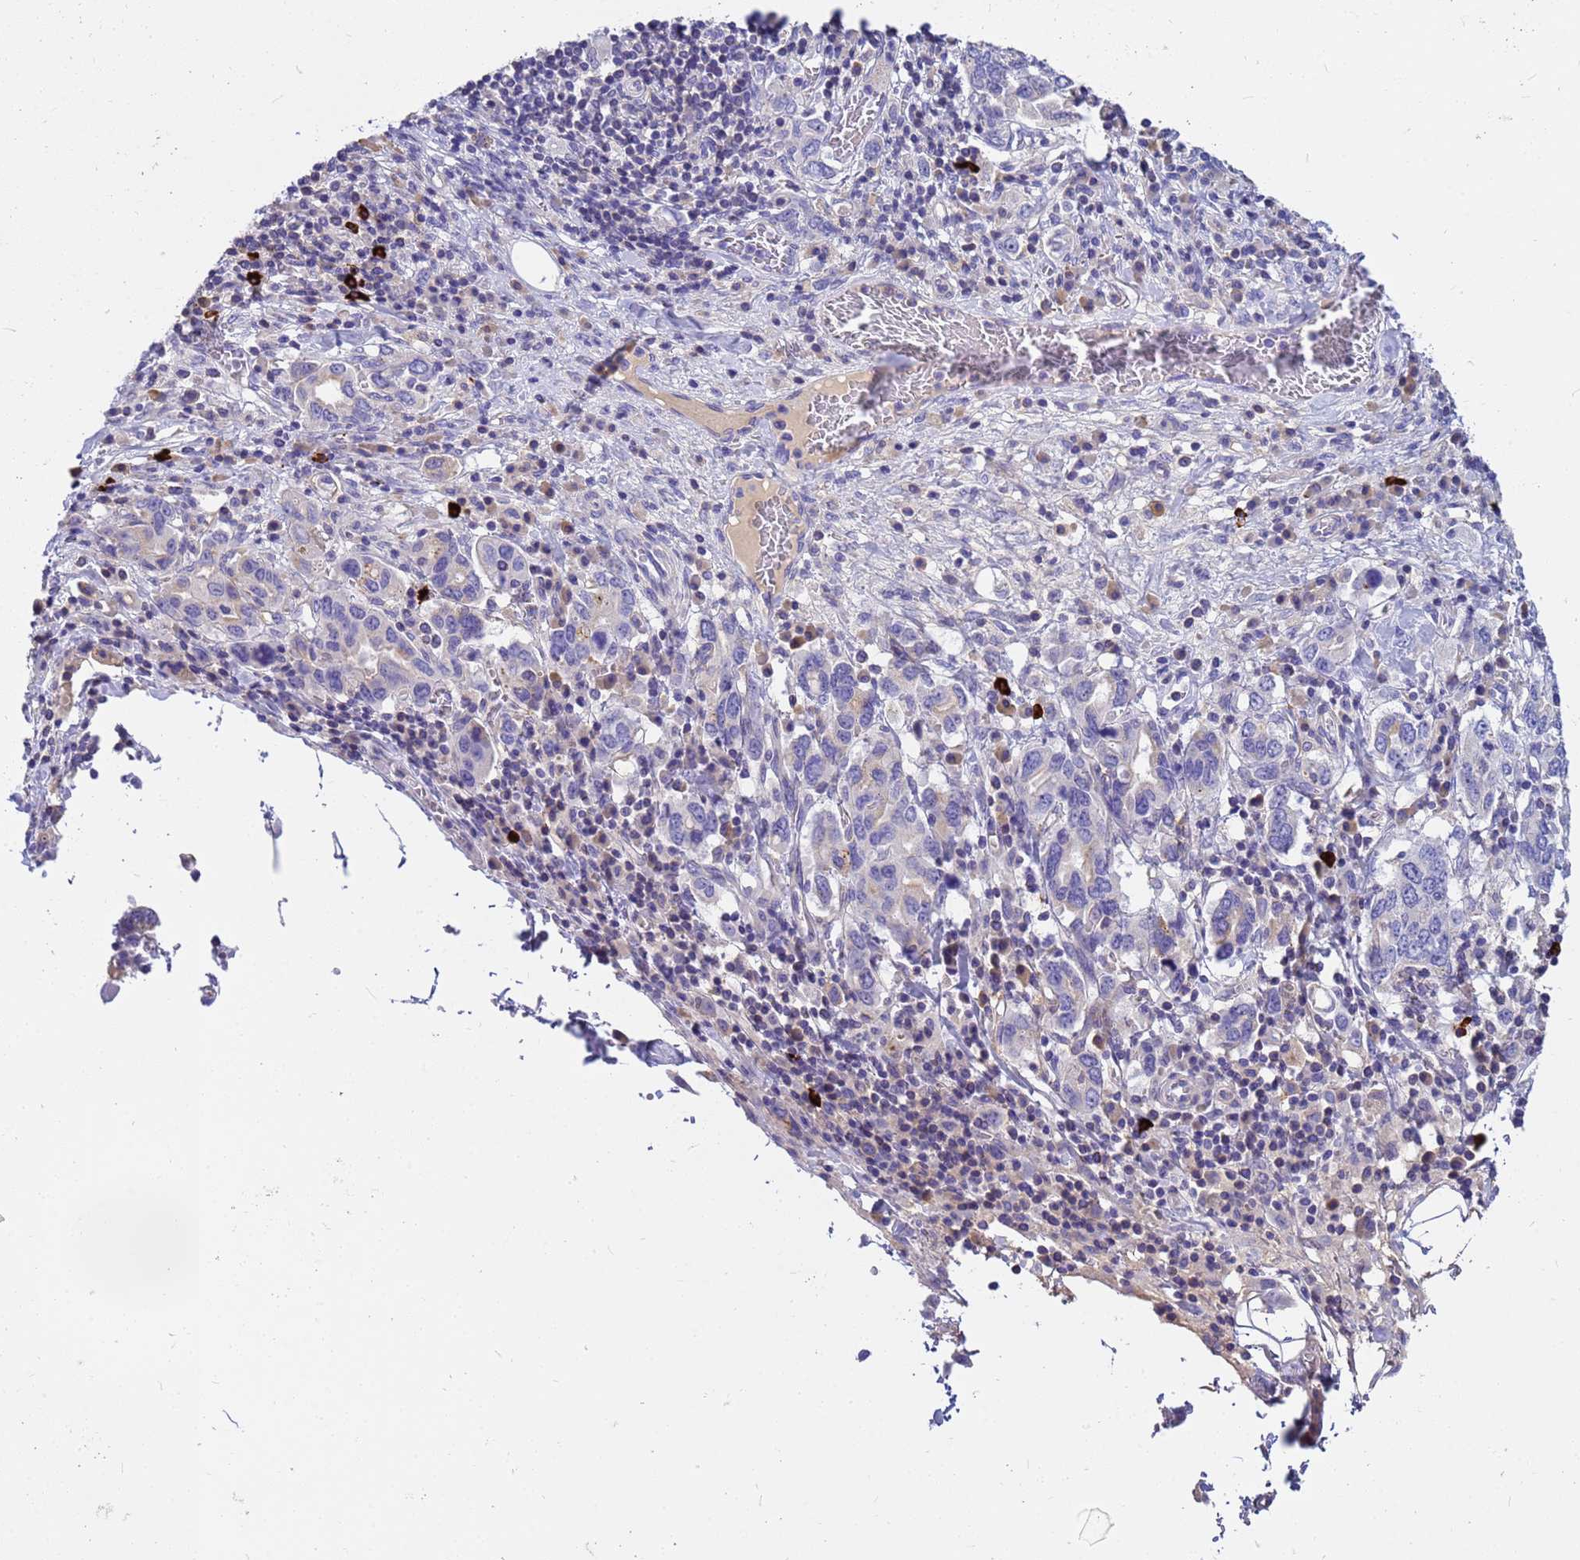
{"staining": {"intensity": "negative", "quantity": "none", "location": "none"}, "tissue": "stomach cancer", "cell_type": "Tumor cells", "image_type": "cancer", "snomed": [{"axis": "morphology", "description": "Adenocarcinoma, NOS"}, {"axis": "topography", "description": "Stomach, upper"}, {"axis": "topography", "description": "Stomach"}], "caption": "Tumor cells are negative for brown protein staining in stomach cancer. (DAB (3,3'-diaminobenzidine) immunohistochemistry visualized using brightfield microscopy, high magnification).", "gene": "DPRX", "patient": {"sex": "male", "age": 62}}